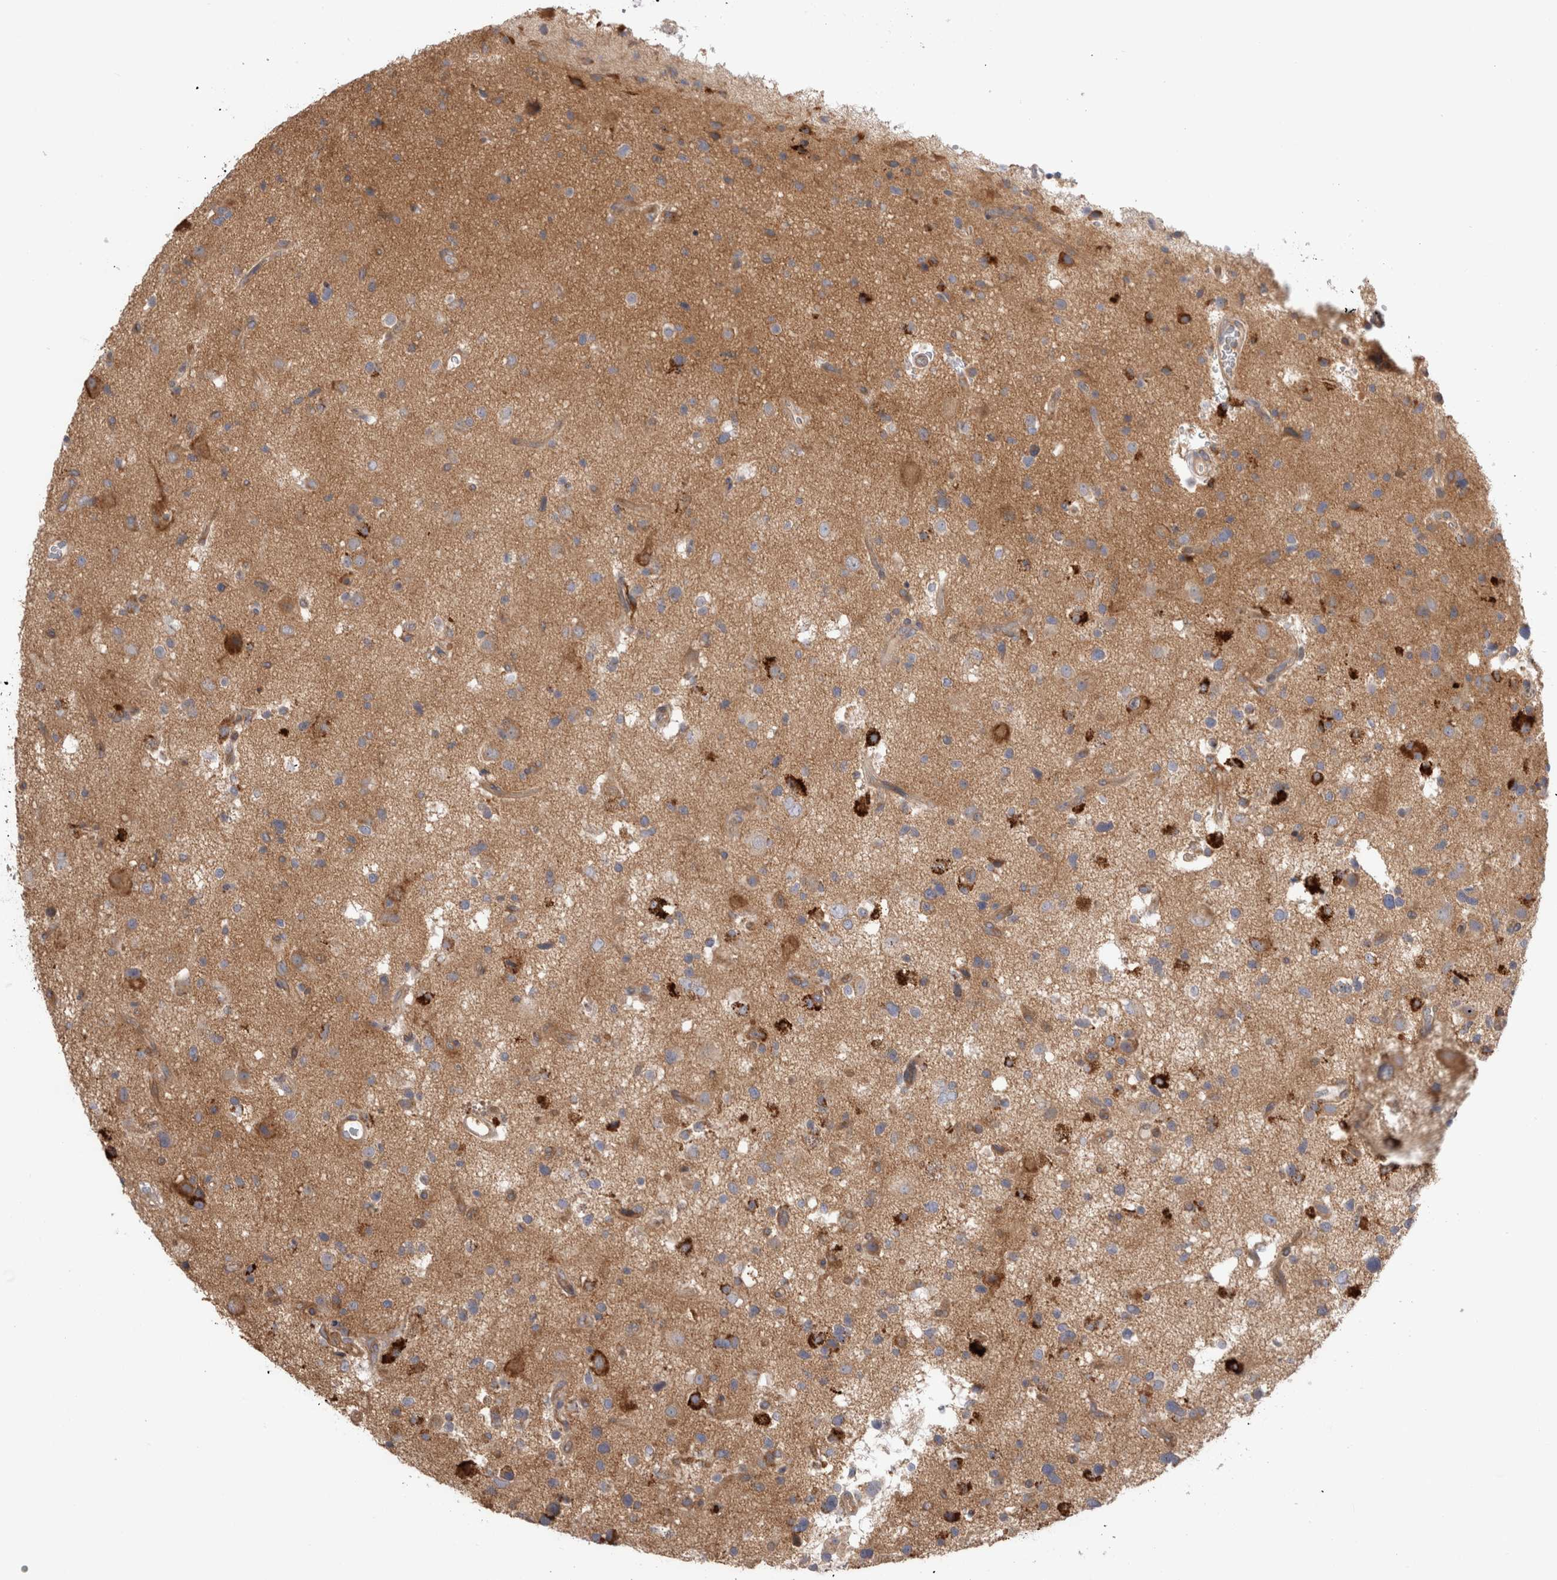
{"staining": {"intensity": "weak", "quantity": ">75%", "location": "cytoplasmic/membranous"}, "tissue": "glioma", "cell_type": "Tumor cells", "image_type": "cancer", "snomed": [{"axis": "morphology", "description": "Glioma, malignant, High grade"}, {"axis": "topography", "description": "Brain"}], "caption": "Brown immunohistochemical staining in human malignant glioma (high-grade) shows weak cytoplasmic/membranous expression in approximately >75% of tumor cells.", "gene": "PDCD10", "patient": {"sex": "male", "age": 33}}